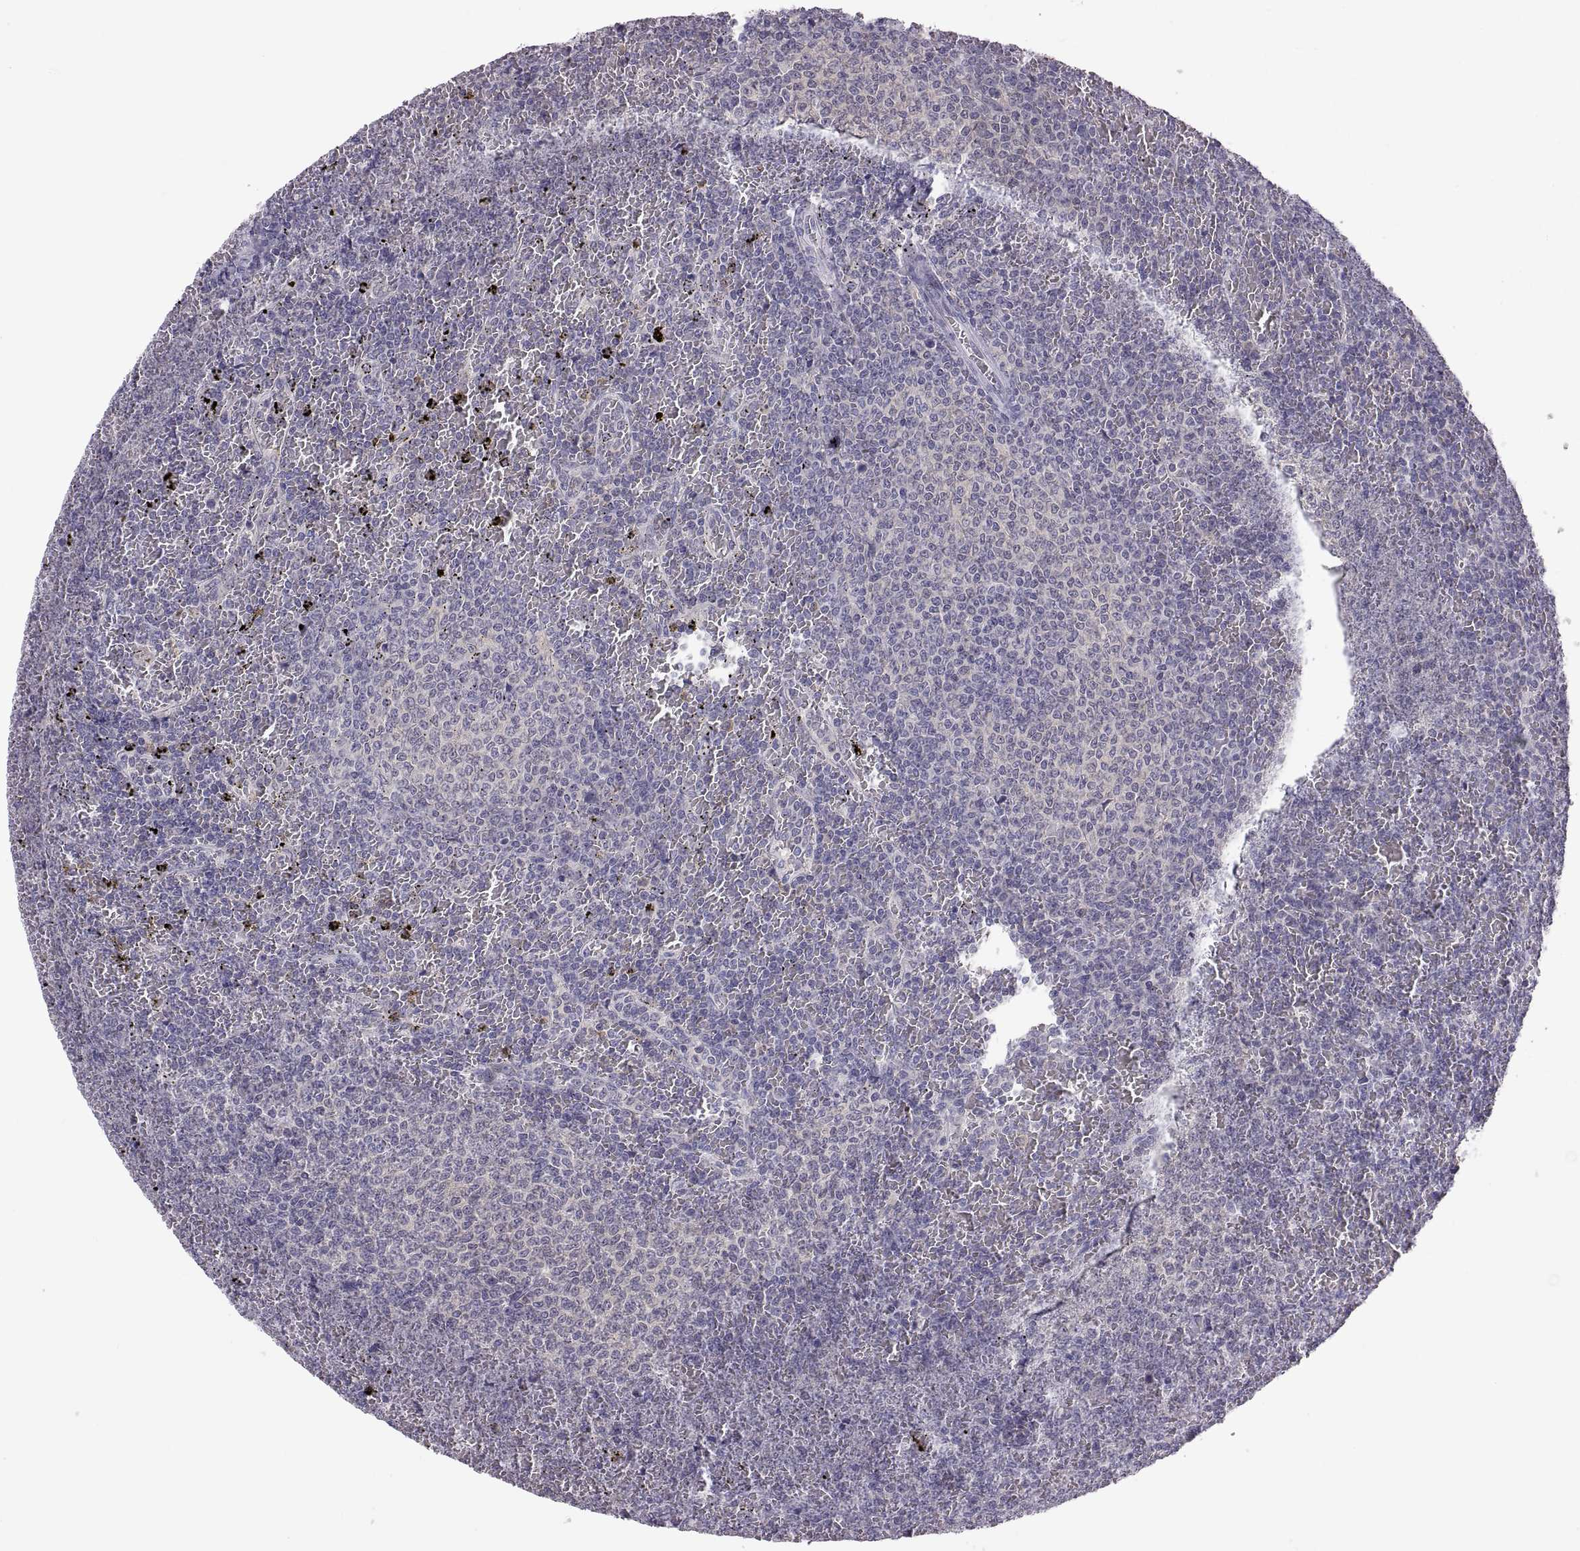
{"staining": {"intensity": "negative", "quantity": "none", "location": "none"}, "tissue": "lymphoma", "cell_type": "Tumor cells", "image_type": "cancer", "snomed": [{"axis": "morphology", "description": "Malignant lymphoma, non-Hodgkin's type, Low grade"}, {"axis": "topography", "description": "Spleen"}], "caption": "An image of human lymphoma is negative for staining in tumor cells. (DAB (3,3'-diaminobenzidine) immunohistochemistry visualized using brightfield microscopy, high magnification).", "gene": "FGF9", "patient": {"sex": "female", "age": 77}}